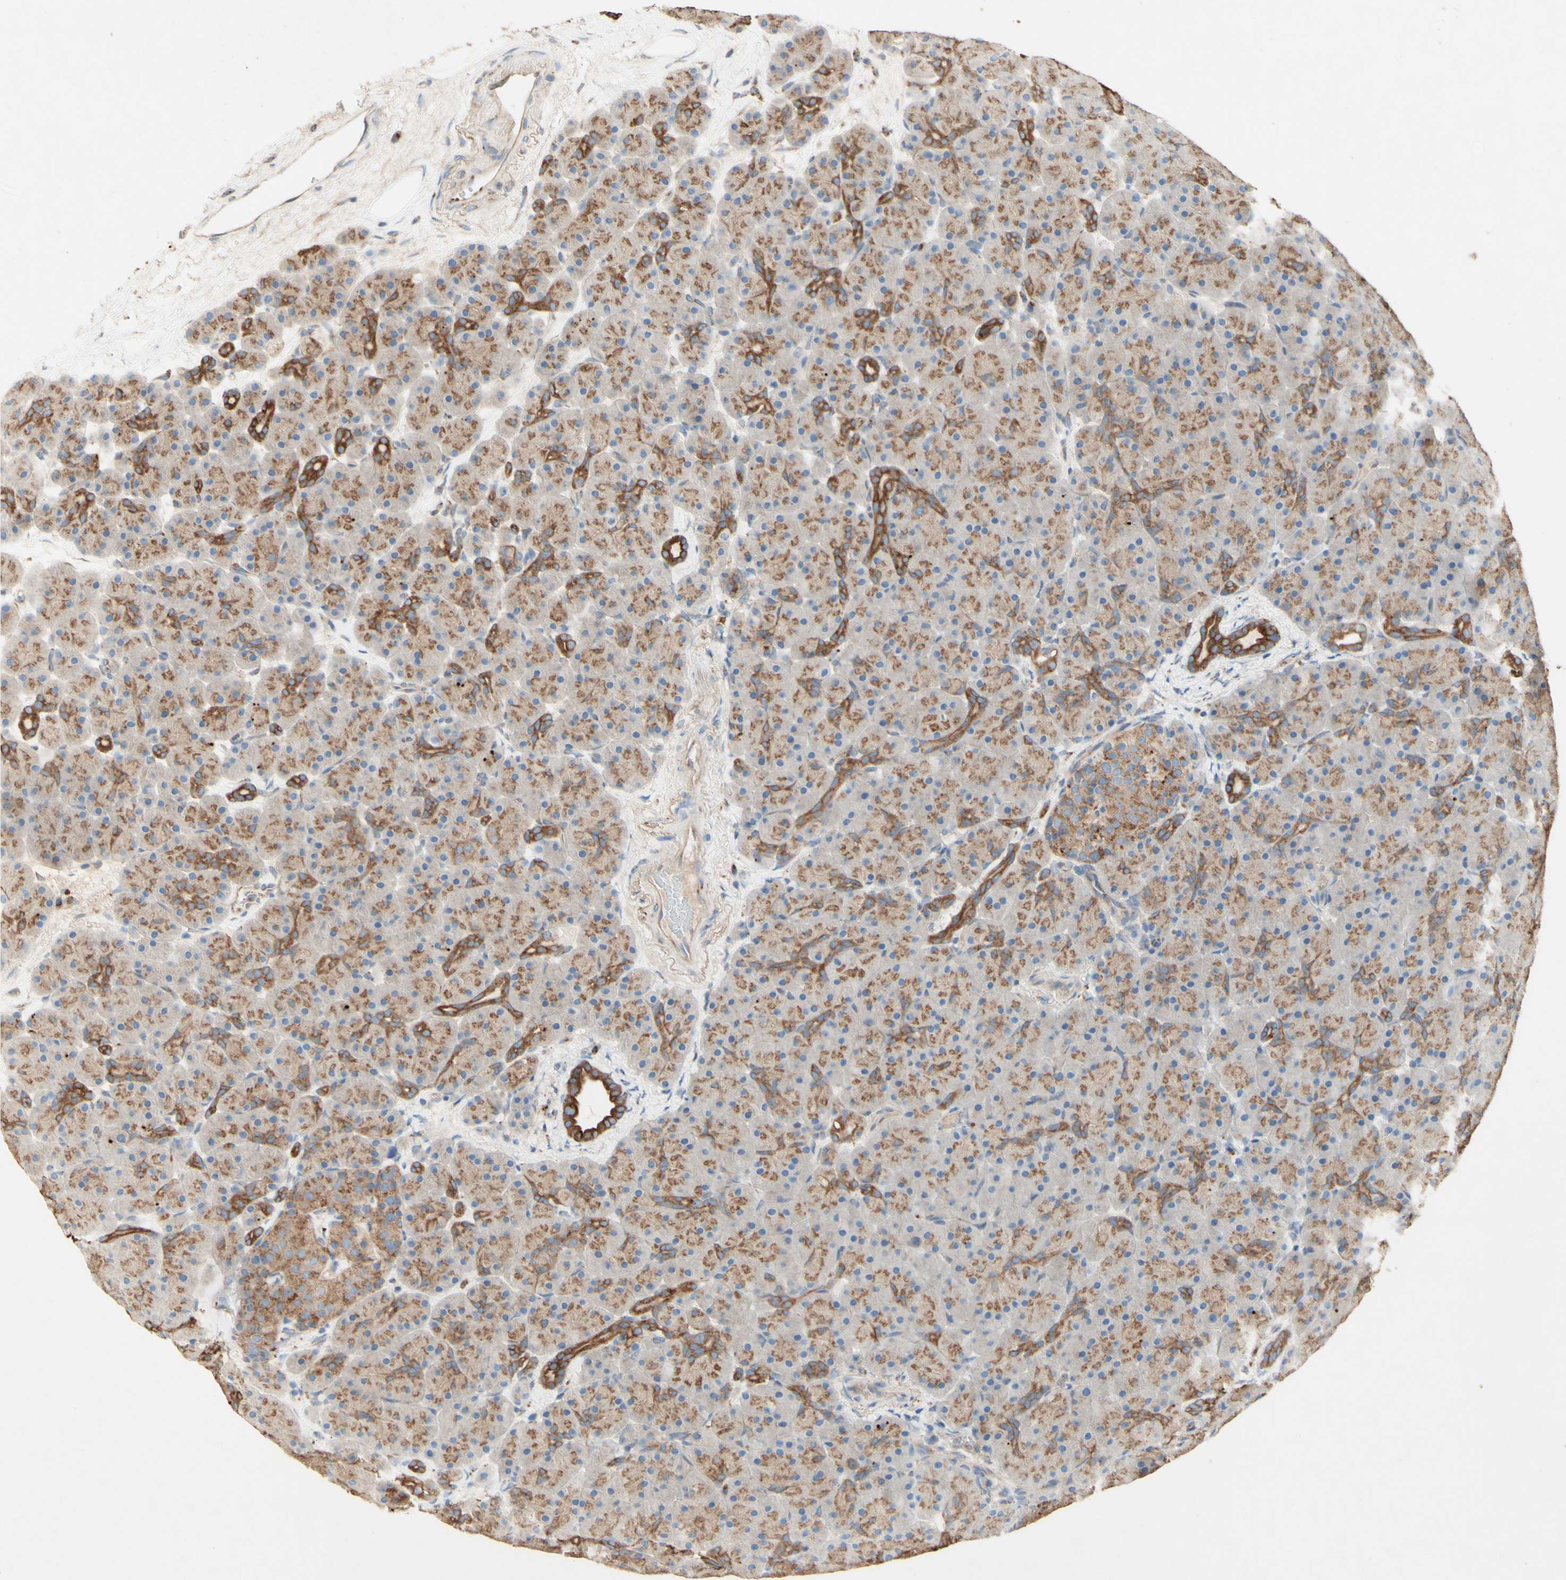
{"staining": {"intensity": "moderate", "quantity": ">75%", "location": "cytoplasmic/membranous"}, "tissue": "pancreas", "cell_type": "Exocrine glandular cells", "image_type": "normal", "snomed": [{"axis": "morphology", "description": "Normal tissue, NOS"}, {"axis": "topography", "description": "Pancreas"}], "caption": "Immunohistochemical staining of normal human pancreas exhibits moderate cytoplasmic/membranous protein staining in approximately >75% of exocrine glandular cells.", "gene": "MTM1", "patient": {"sex": "male", "age": 66}}